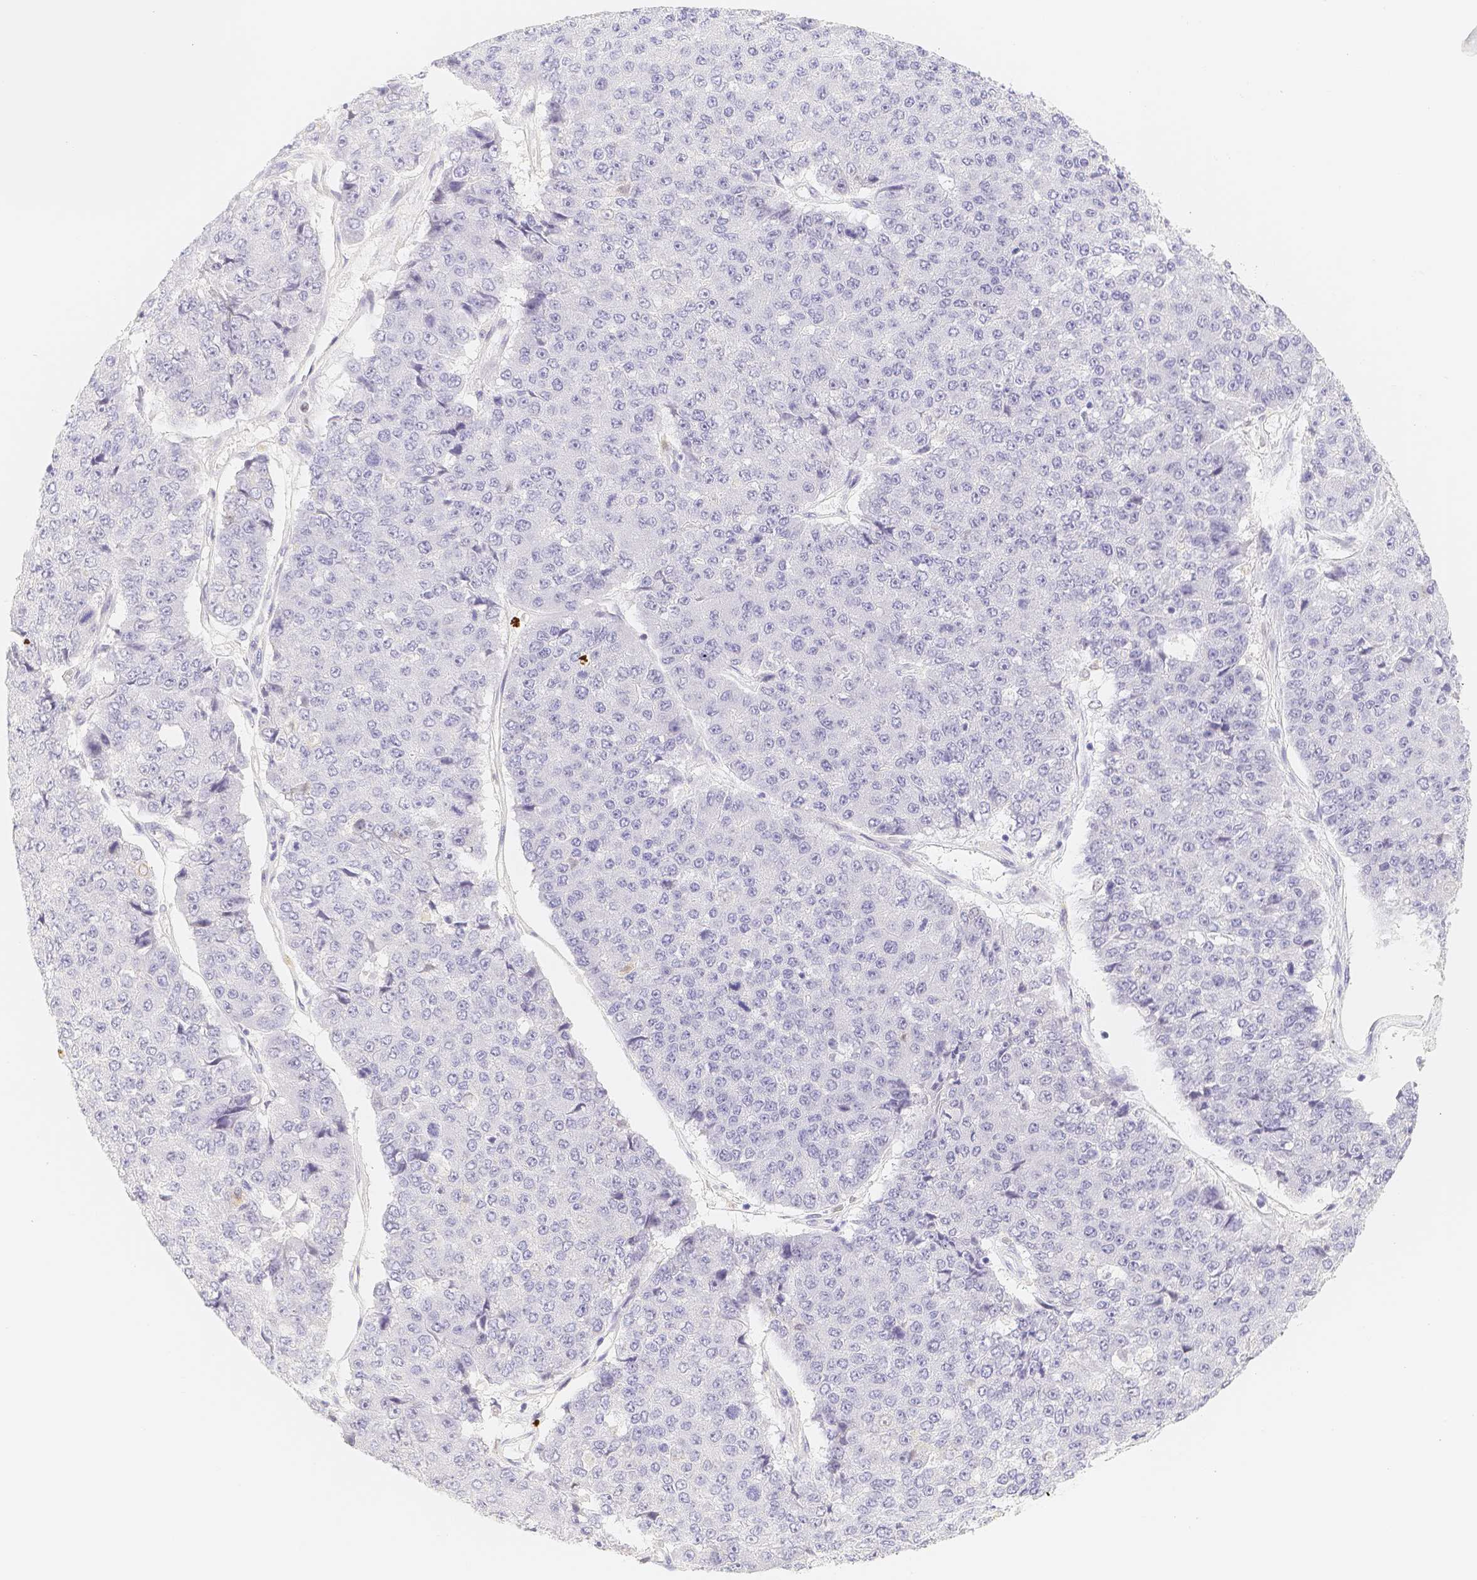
{"staining": {"intensity": "negative", "quantity": "none", "location": "none"}, "tissue": "pancreatic cancer", "cell_type": "Tumor cells", "image_type": "cancer", "snomed": [{"axis": "morphology", "description": "Adenocarcinoma, NOS"}, {"axis": "topography", "description": "Pancreas"}], "caption": "This is an IHC photomicrograph of pancreatic adenocarcinoma. There is no positivity in tumor cells.", "gene": "PADI4", "patient": {"sex": "male", "age": 50}}